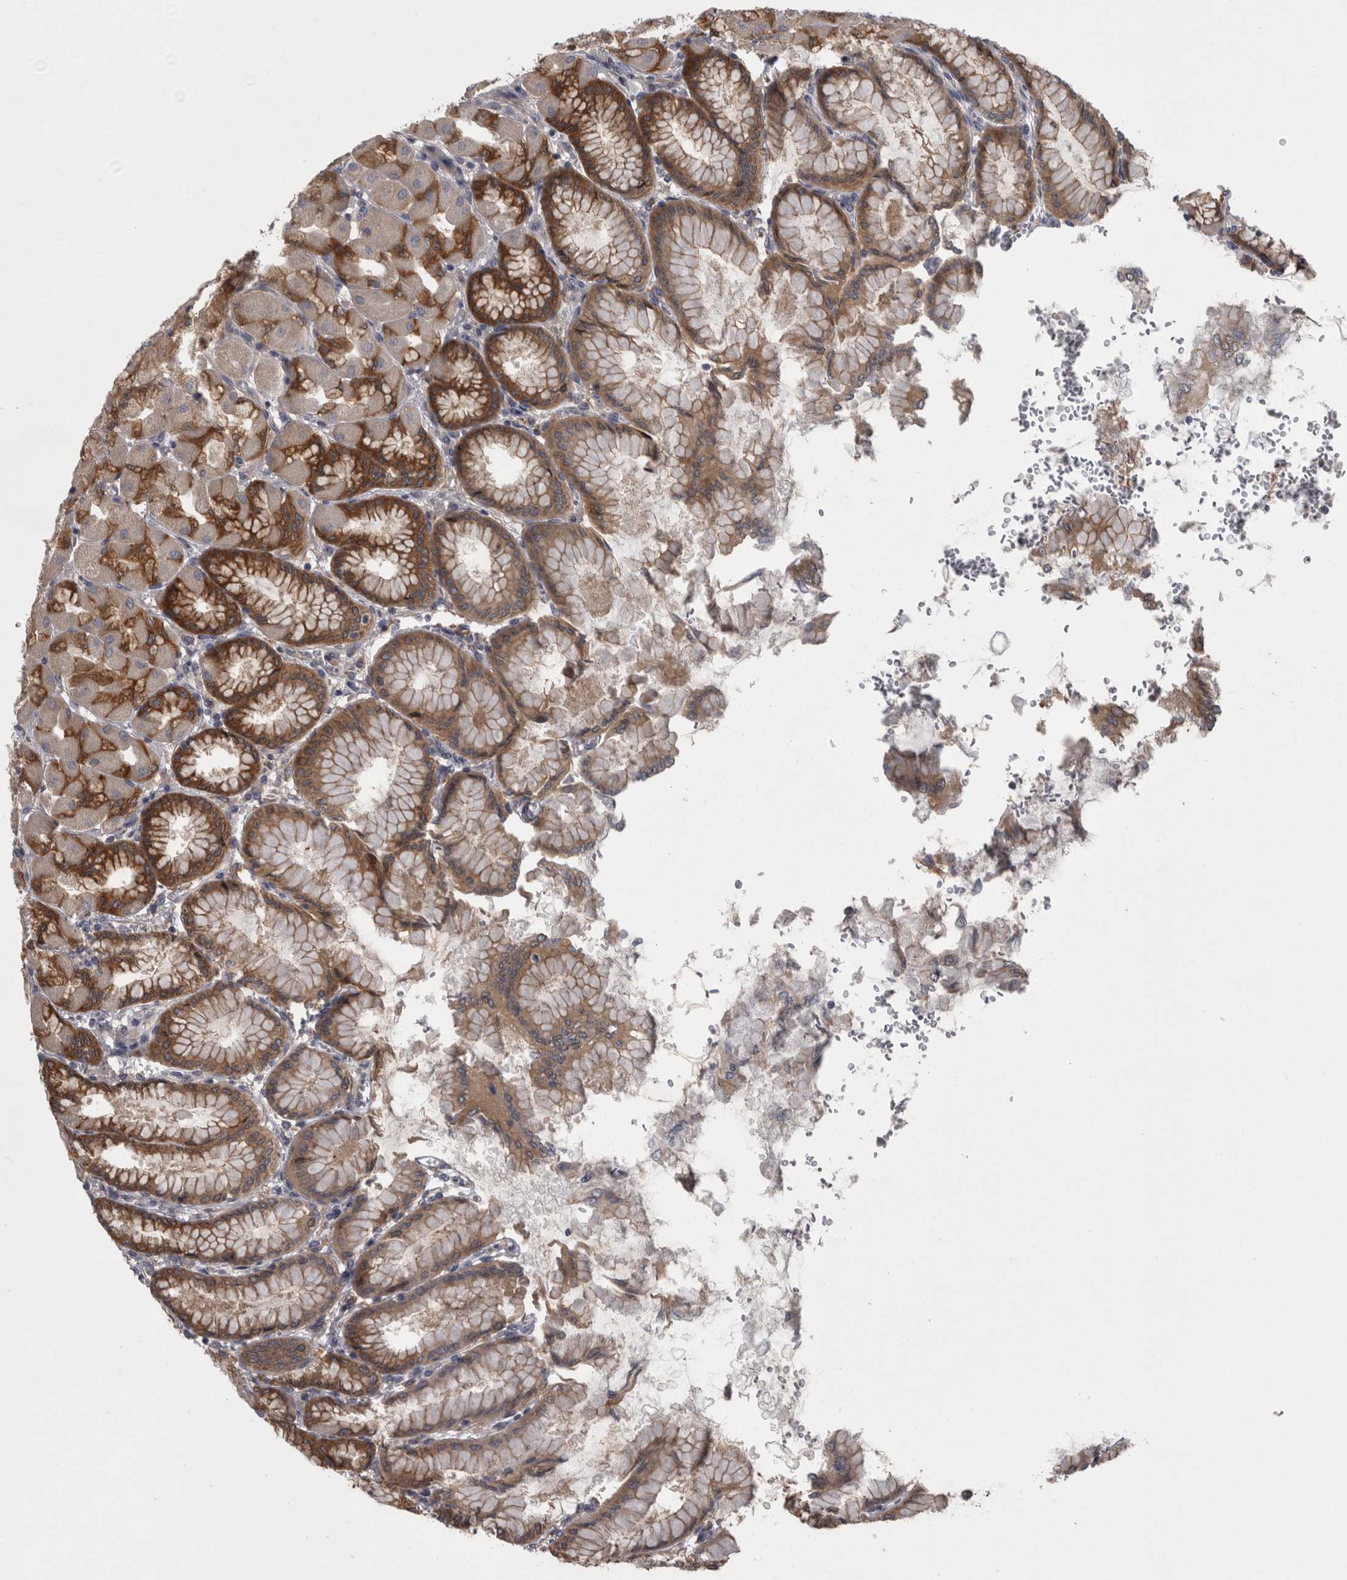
{"staining": {"intensity": "strong", "quantity": "25%-75%", "location": "cytoplasmic/membranous"}, "tissue": "stomach", "cell_type": "Glandular cells", "image_type": "normal", "snomed": [{"axis": "morphology", "description": "Normal tissue, NOS"}, {"axis": "topography", "description": "Stomach, upper"}], "caption": "The image demonstrates immunohistochemical staining of unremarkable stomach. There is strong cytoplasmic/membranous staining is appreciated in approximately 25%-75% of glandular cells.", "gene": "PRKCI", "patient": {"sex": "female", "age": 56}}